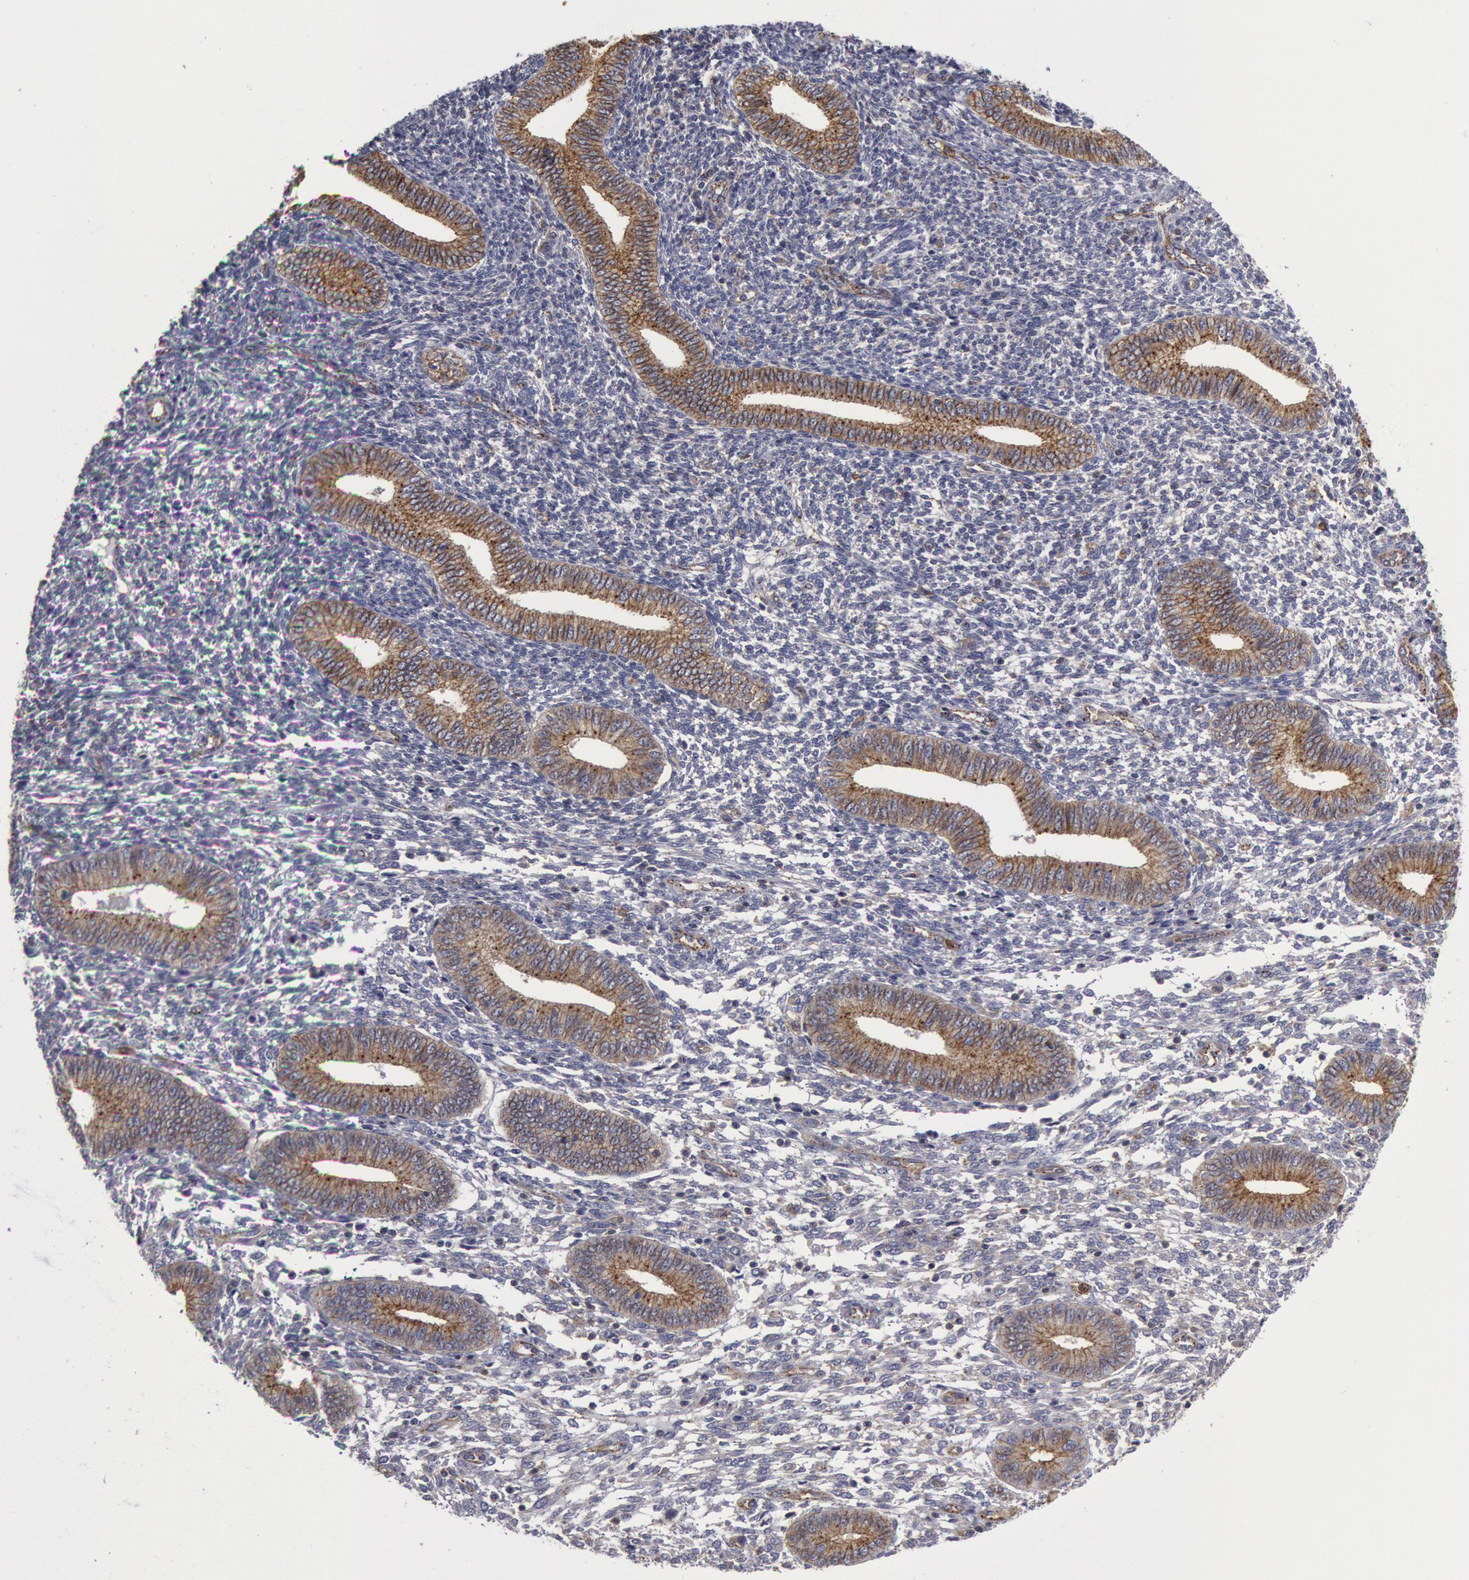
{"staining": {"intensity": "negative", "quantity": "none", "location": "none"}, "tissue": "endometrium", "cell_type": "Cells in endometrial stroma", "image_type": "normal", "snomed": [{"axis": "morphology", "description": "Normal tissue, NOS"}, {"axis": "topography", "description": "Endometrium"}], "caption": "Protein analysis of unremarkable endometrium shows no significant expression in cells in endometrial stroma.", "gene": "FLOT1", "patient": {"sex": "female", "age": 35}}